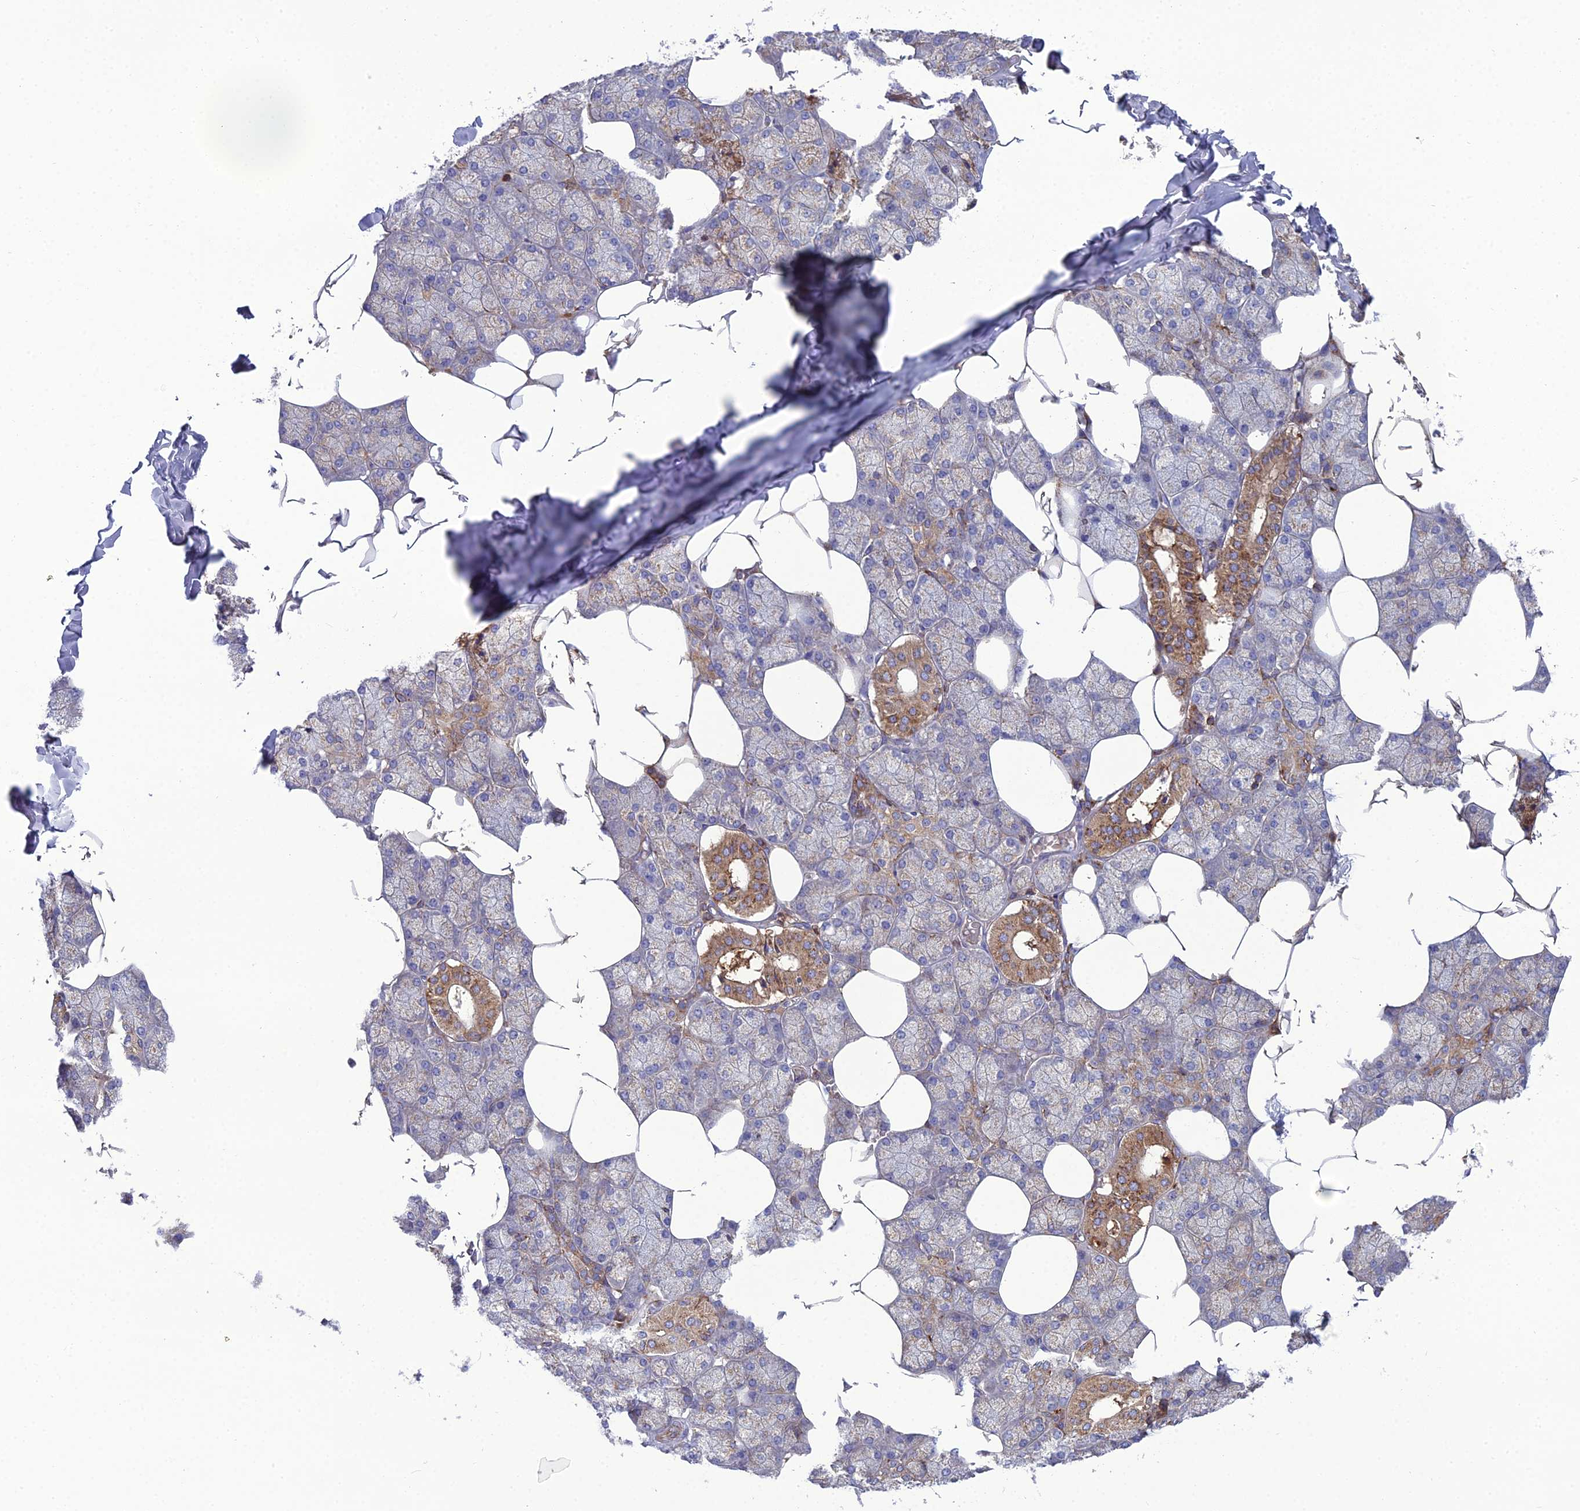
{"staining": {"intensity": "moderate", "quantity": "25%-75%", "location": "cytoplasmic/membranous"}, "tissue": "salivary gland", "cell_type": "Glandular cells", "image_type": "normal", "snomed": [{"axis": "morphology", "description": "Normal tissue, NOS"}, {"axis": "topography", "description": "Salivary gland"}], "caption": "Moderate cytoplasmic/membranous staining is identified in about 25%-75% of glandular cells in benign salivary gland. The protein is stained brown, and the nuclei are stained in blue (DAB (3,3'-diaminobenzidine) IHC with brightfield microscopy, high magnification).", "gene": "LNPEP", "patient": {"sex": "male", "age": 62}}